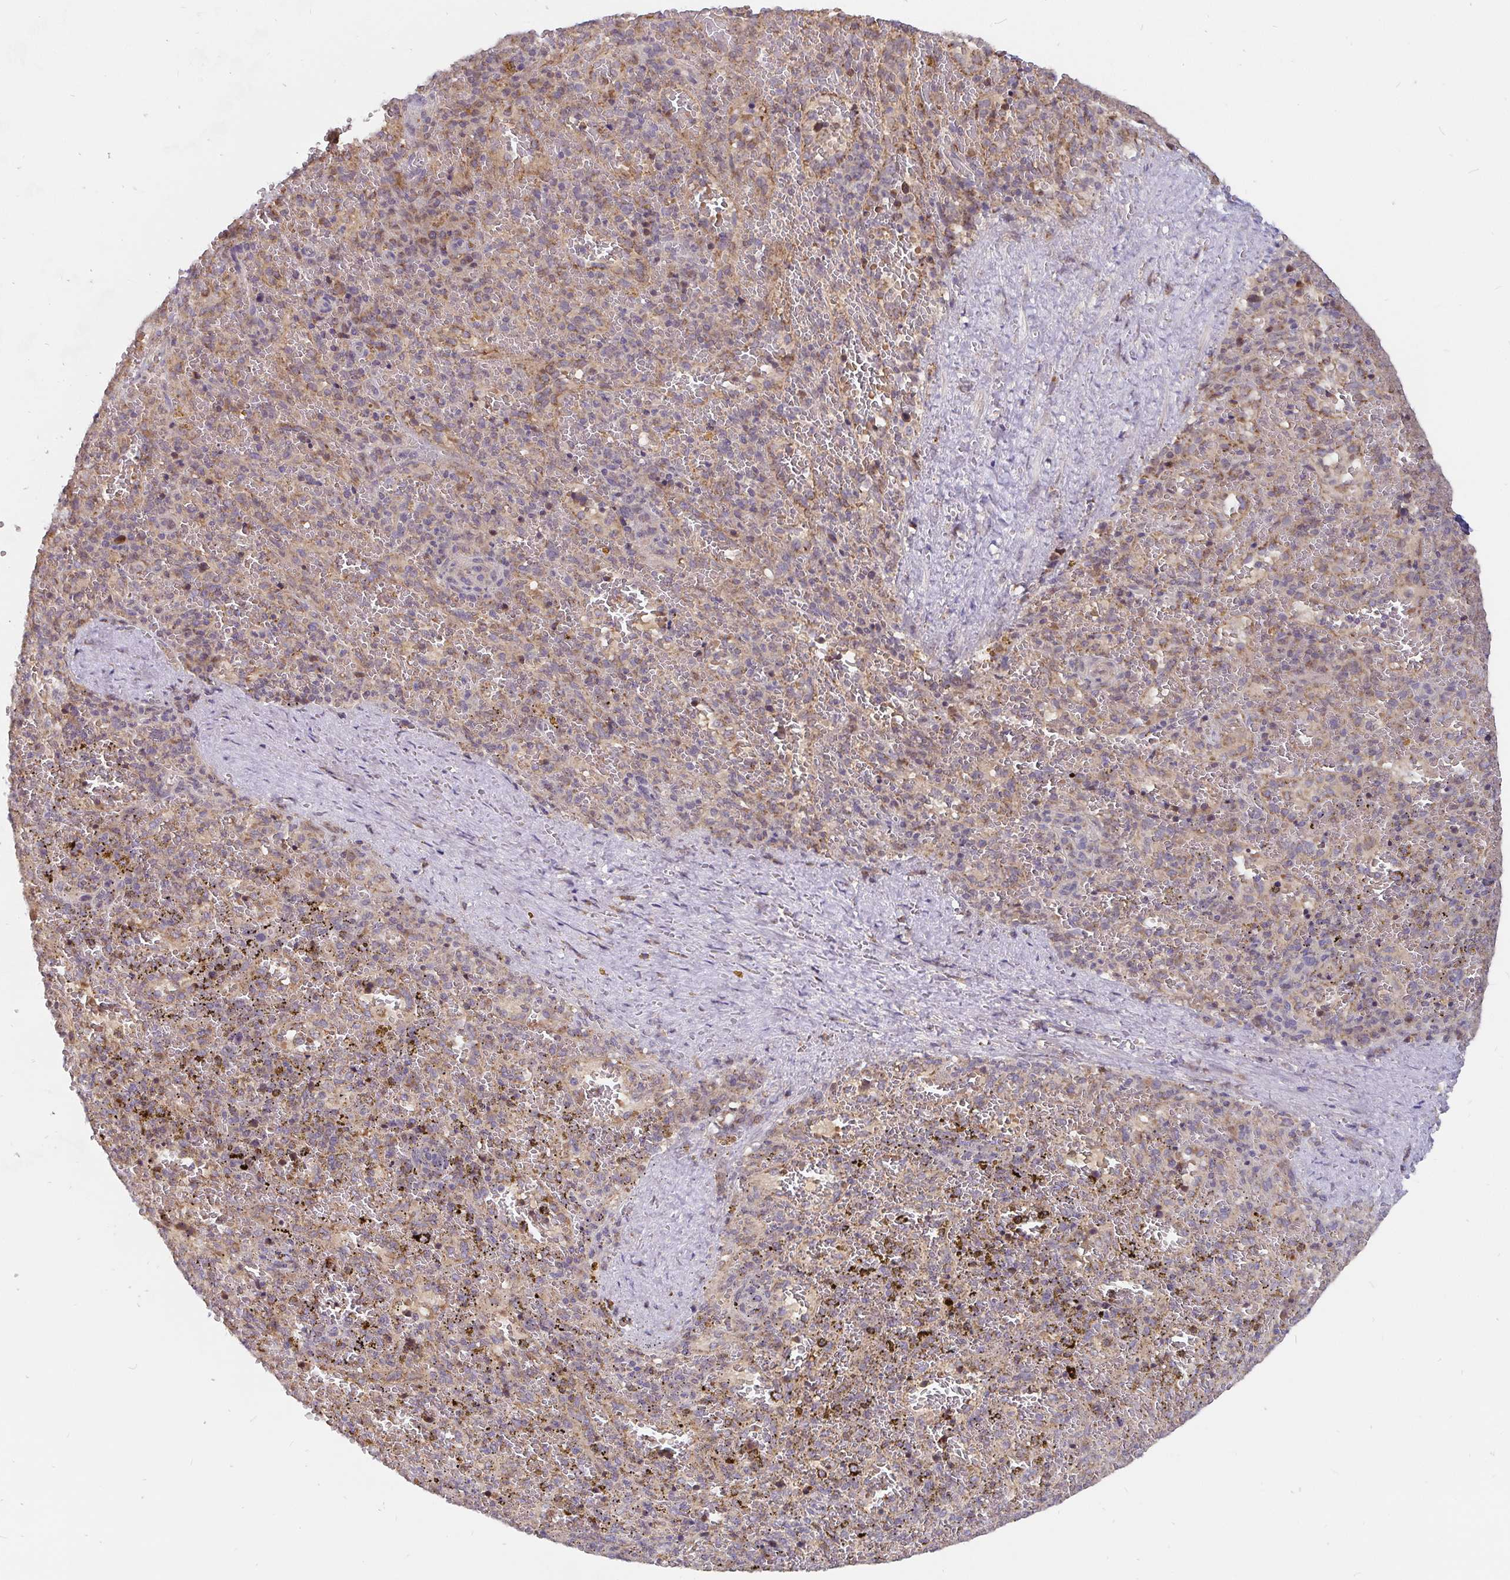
{"staining": {"intensity": "weak", "quantity": "25%-75%", "location": "cytoplasmic/membranous"}, "tissue": "spleen", "cell_type": "Cells in red pulp", "image_type": "normal", "snomed": [{"axis": "morphology", "description": "Normal tissue, NOS"}, {"axis": "topography", "description": "Spleen"}], "caption": "Unremarkable spleen was stained to show a protein in brown. There is low levels of weak cytoplasmic/membranous expression in about 25%-75% of cells in red pulp. (brown staining indicates protein expression, while blue staining denotes nuclei).", "gene": "PDF", "patient": {"sex": "female", "age": 50}}